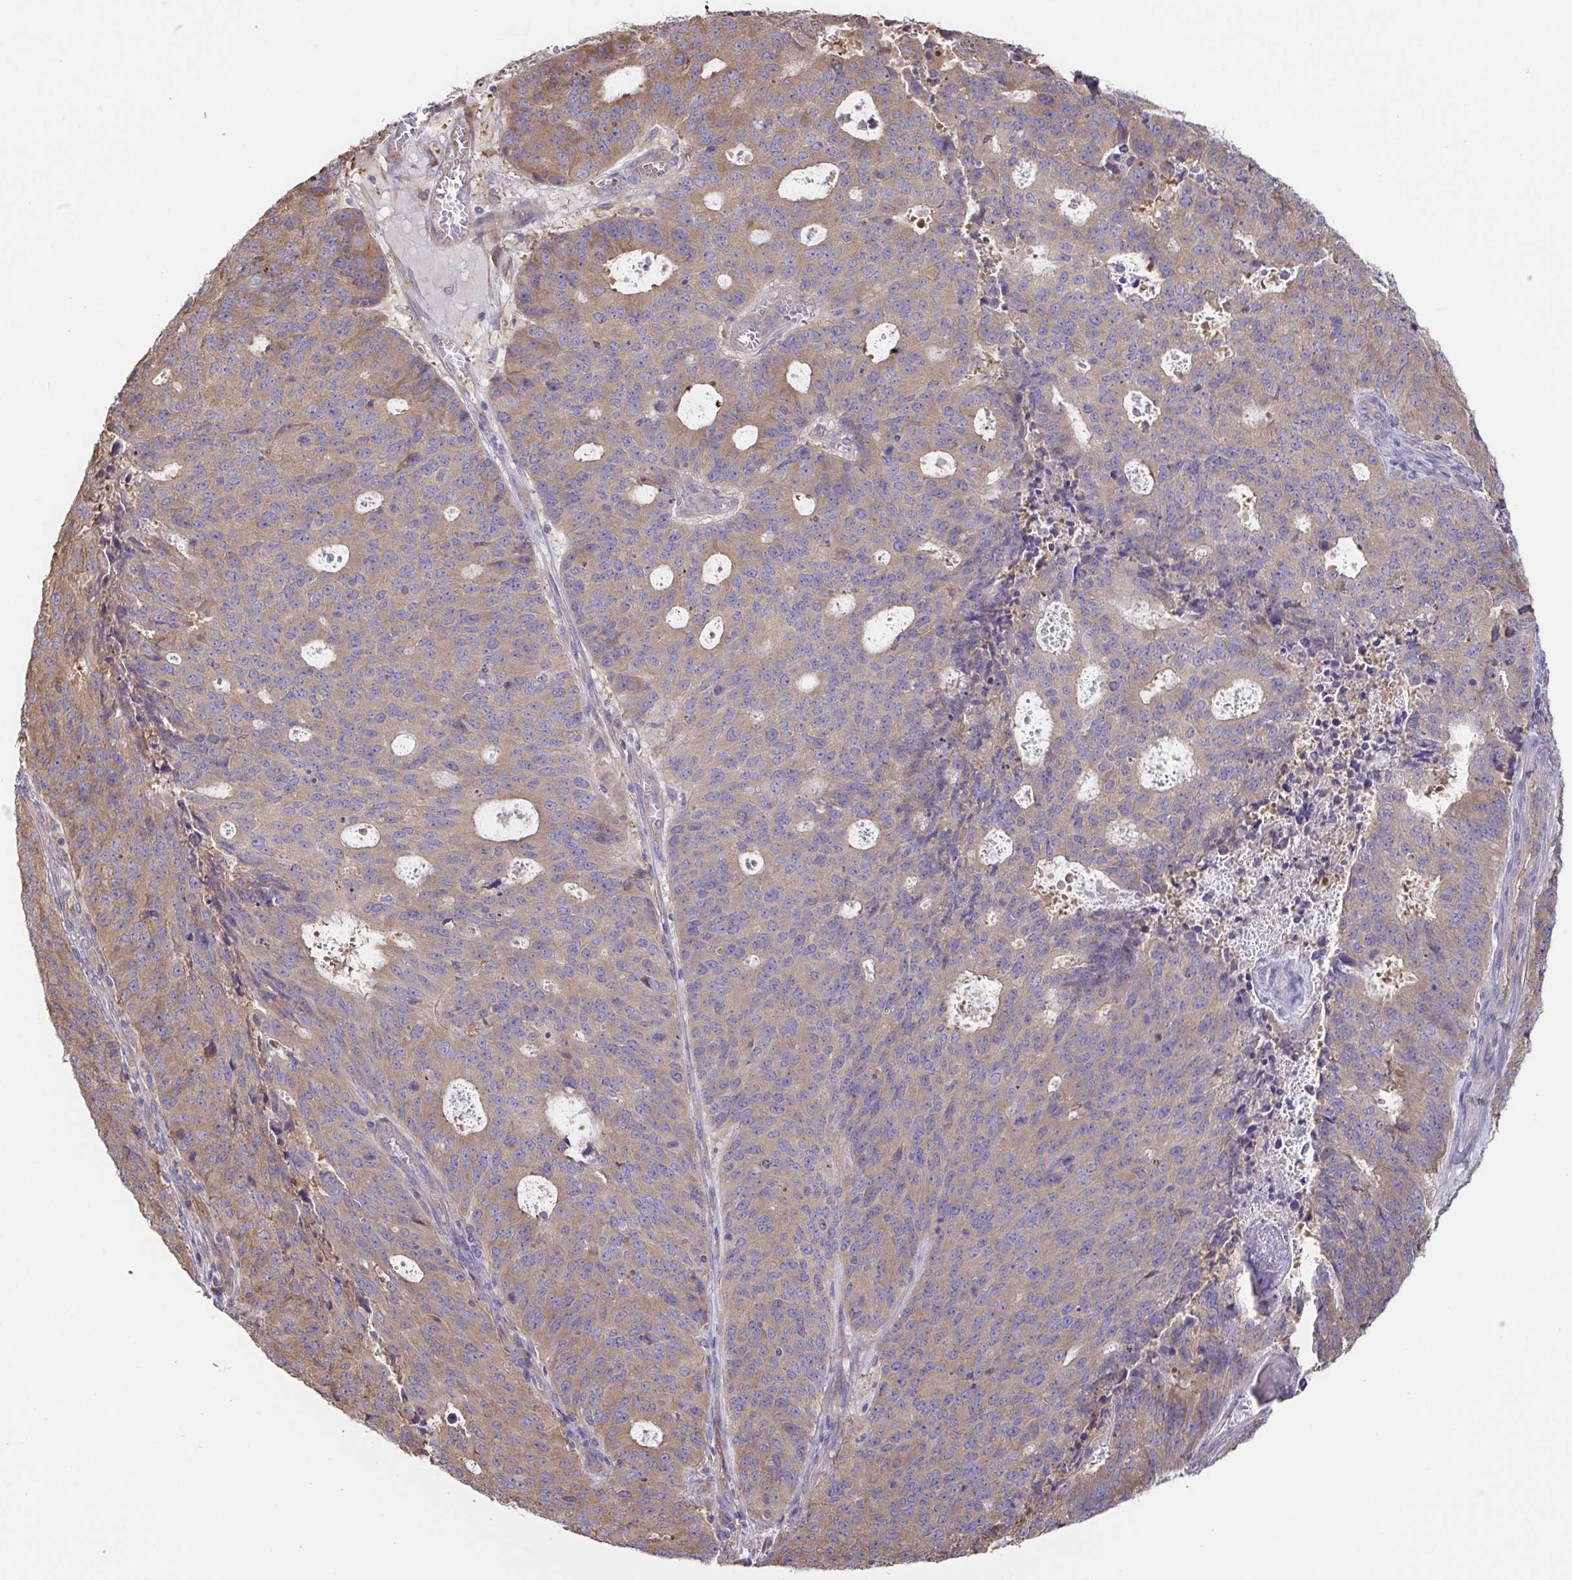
{"staining": {"intensity": "moderate", "quantity": ">75%", "location": "cytoplasmic/membranous"}, "tissue": "endometrial cancer", "cell_type": "Tumor cells", "image_type": "cancer", "snomed": [{"axis": "morphology", "description": "Adenocarcinoma, NOS"}, {"axis": "topography", "description": "Endometrium"}], "caption": "Protein analysis of adenocarcinoma (endometrial) tissue shows moderate cytoplasmic/membranous expression in about >75% of tumor cells.", "gene": "EIF3D", "patient": {"sex": "female", "age": 82}}